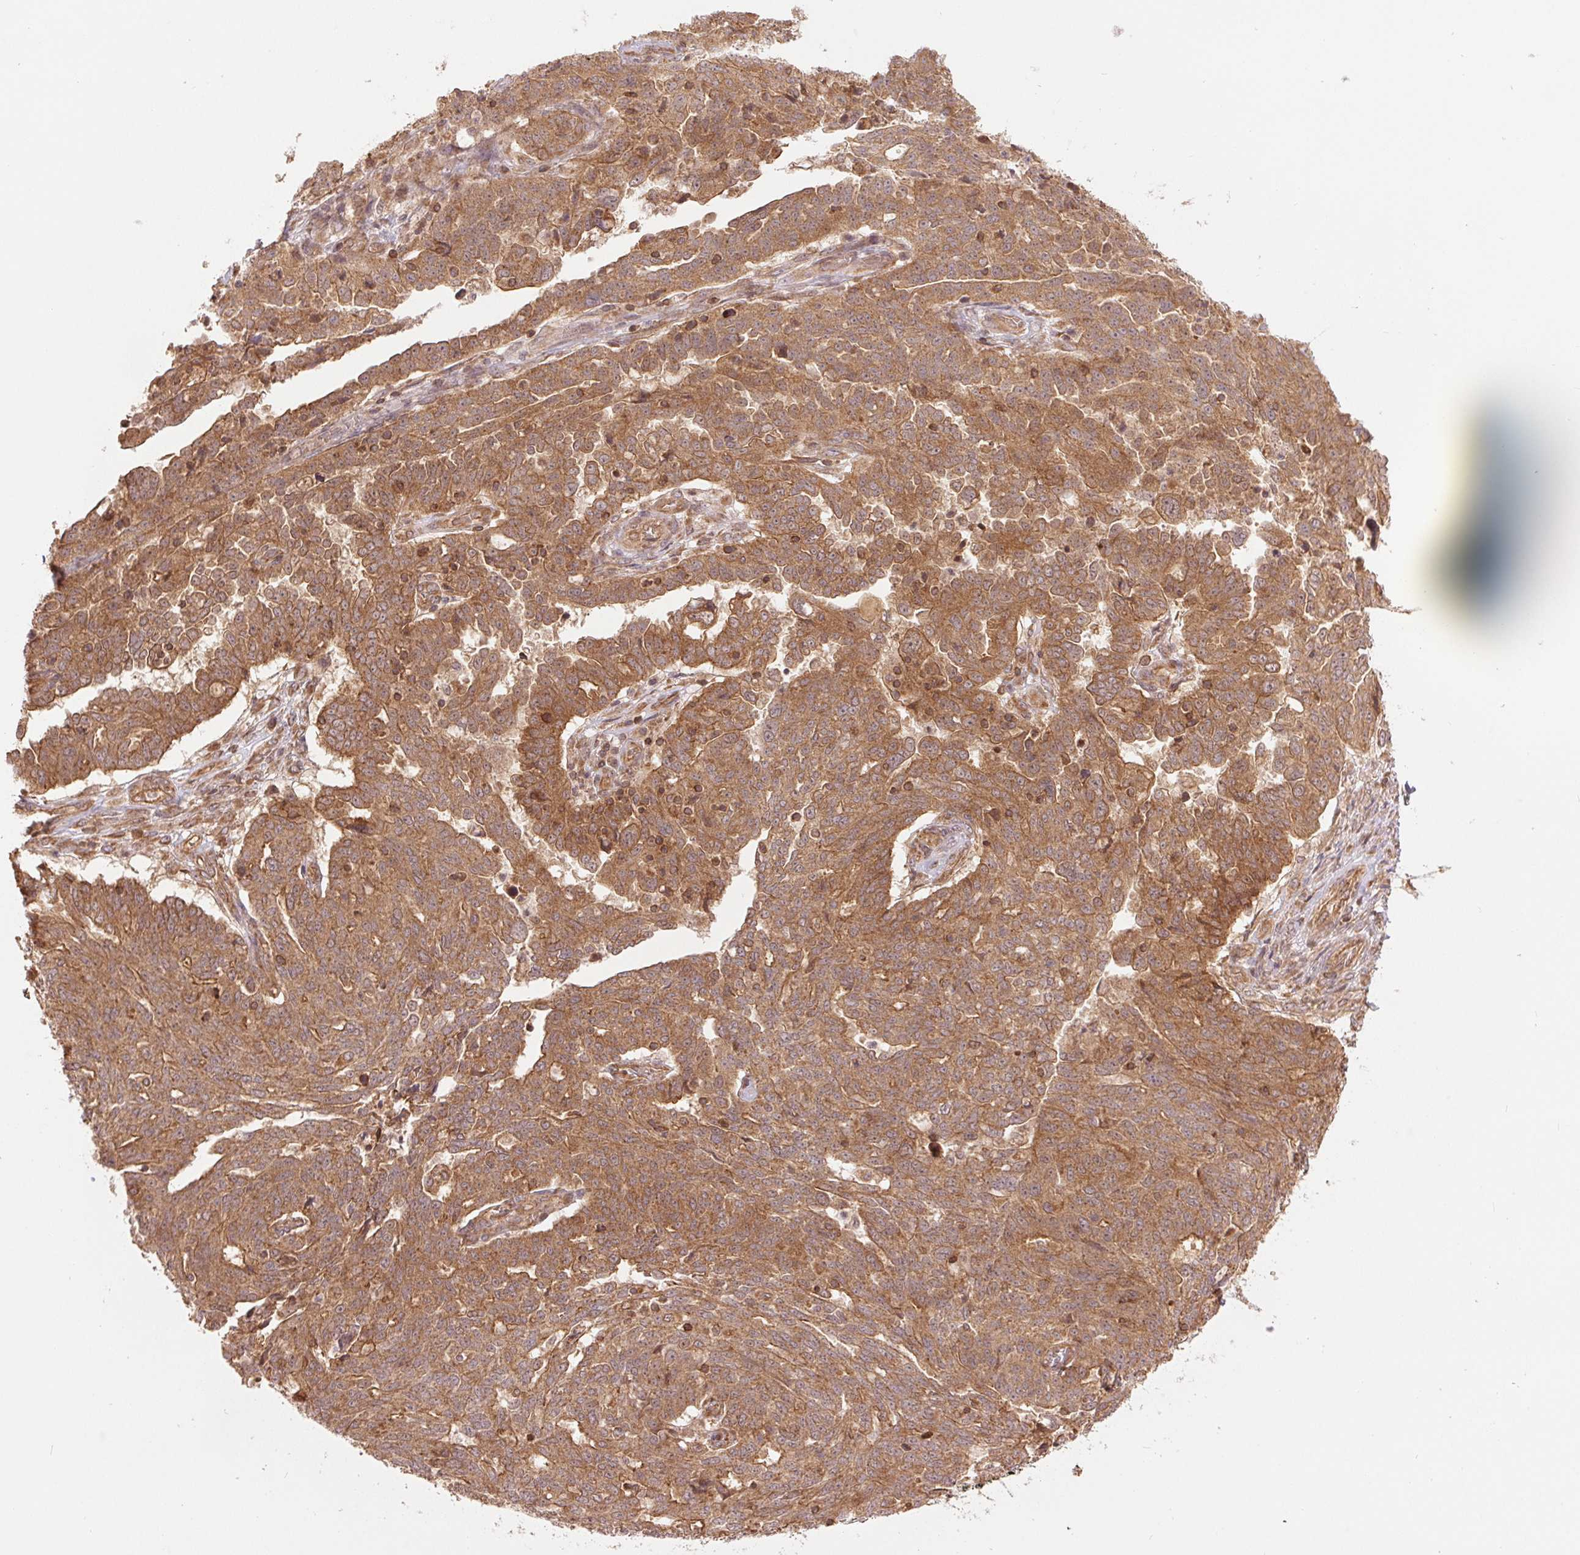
{"staining": {"intensity": "moderate", "quantity": ">75%", "location": "cytoplasmic/membranous"}, "tissue": "ovarian cancer", "cell_type": "Tumor cells", "image_type": "cancer", "snomed": [{"axis": "morphology", "description": "Cystadenocarcinoma, serous, NOS"}, {"axis": "topography", "description": "Ovary"}], "caption": "Human serous cystadenocarcinoma (ovarian) stained with a brown dye shows moderate cytoplasmic/membranous positive expression in approximately >75% of tumor cells.", "gene": "STARD7", "patient": {"sex": "female", "age": 67}}